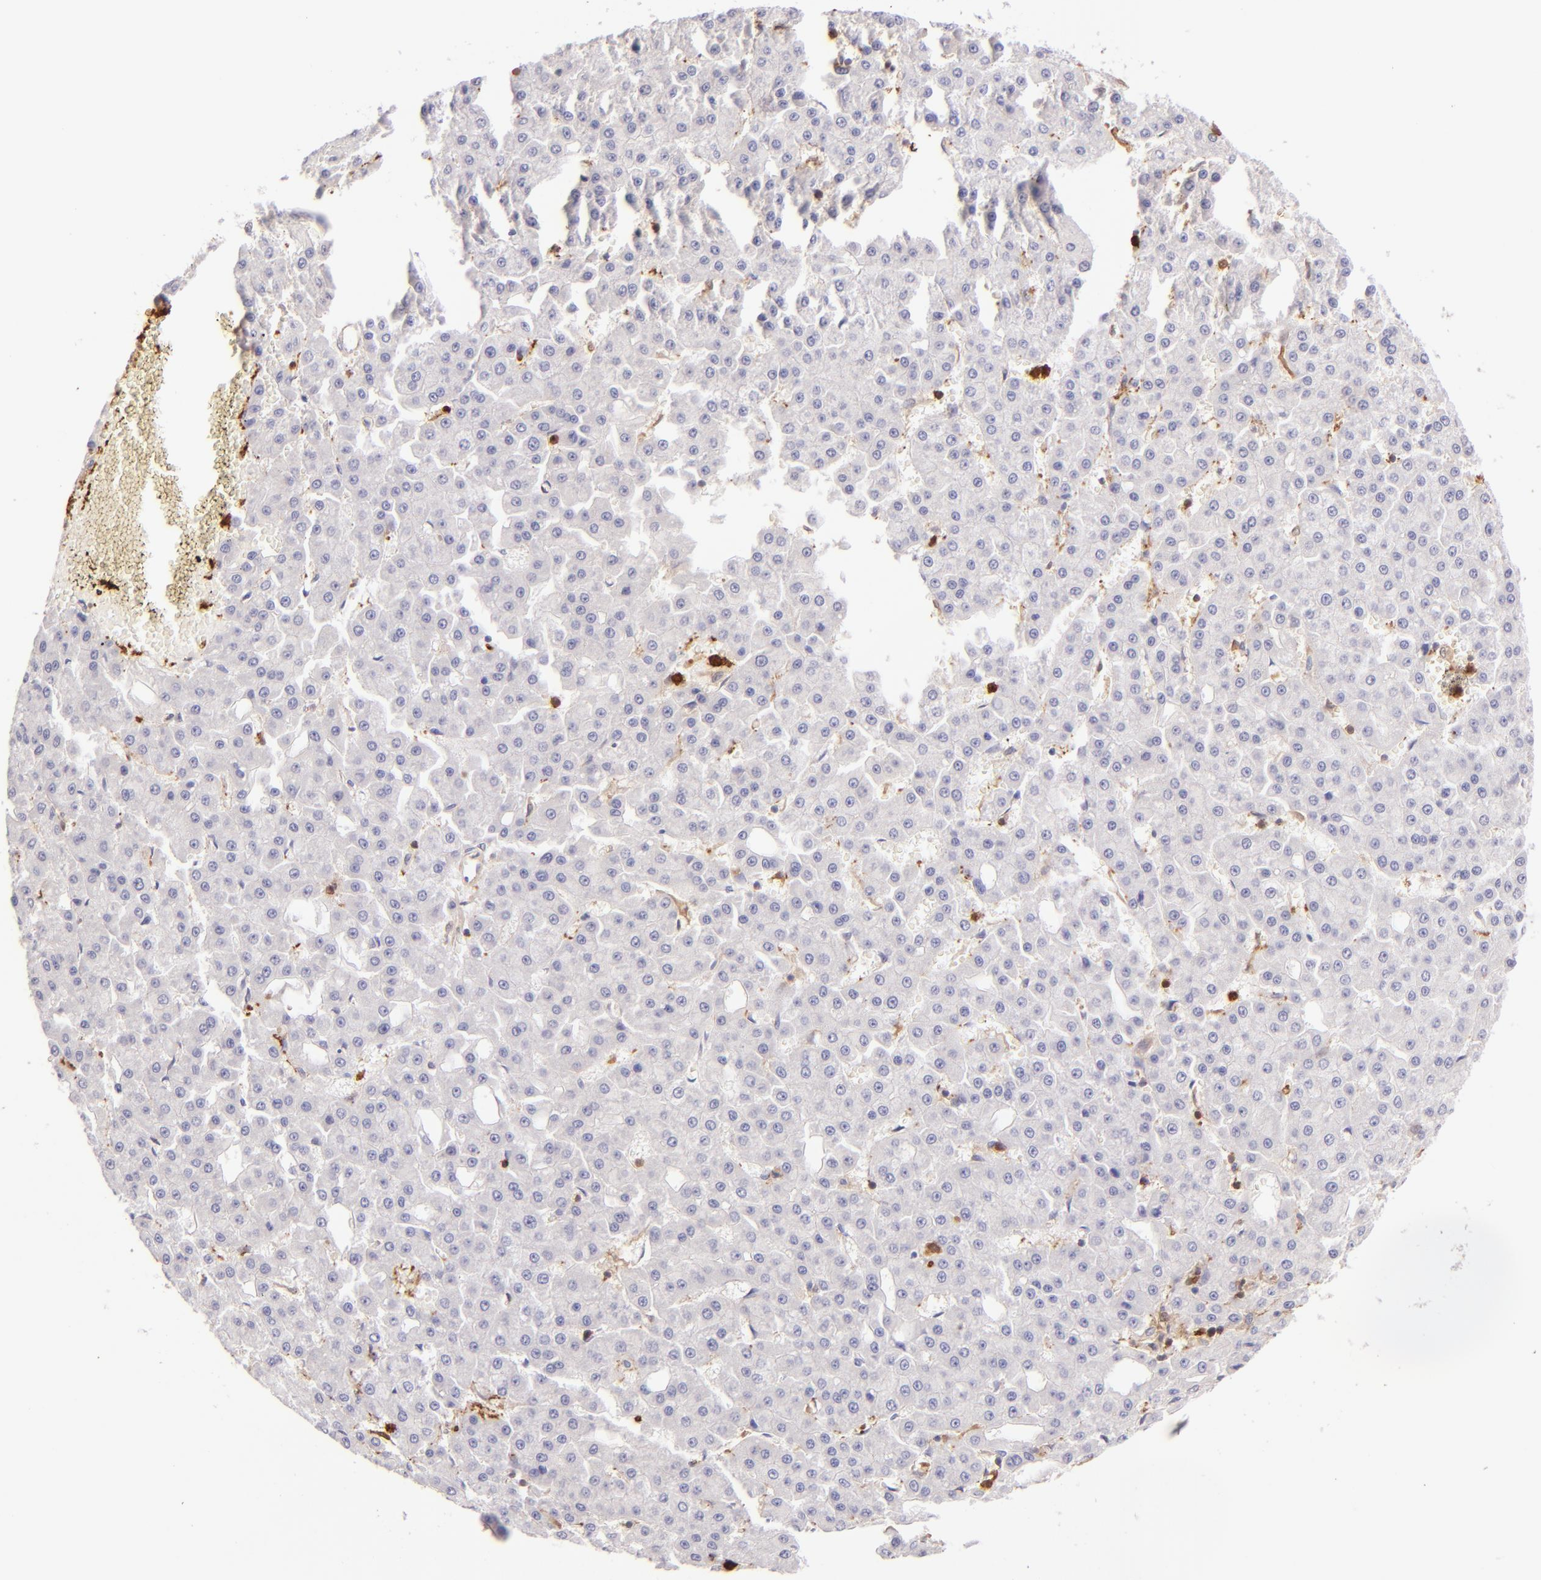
{"staining": {"intensity": "negative", "quantity": "none", "location": "none"}, "tissue": "liver cancer", "cell_type": "Tumor cells", "image_type": "cancer", "snomed": [{"axis": "morphology", "description": "Carcinoma, Hepatocellular, NOS"}, {"axis": "topography", "description": "Liver"}], "caption": "Immunohistochemistry (IHC) of human liver hepatocellular carcinoma demonstrates no positivity in tumor cells.", "gene": "BTK", "patient": {"sex": "male", "age": 47}}